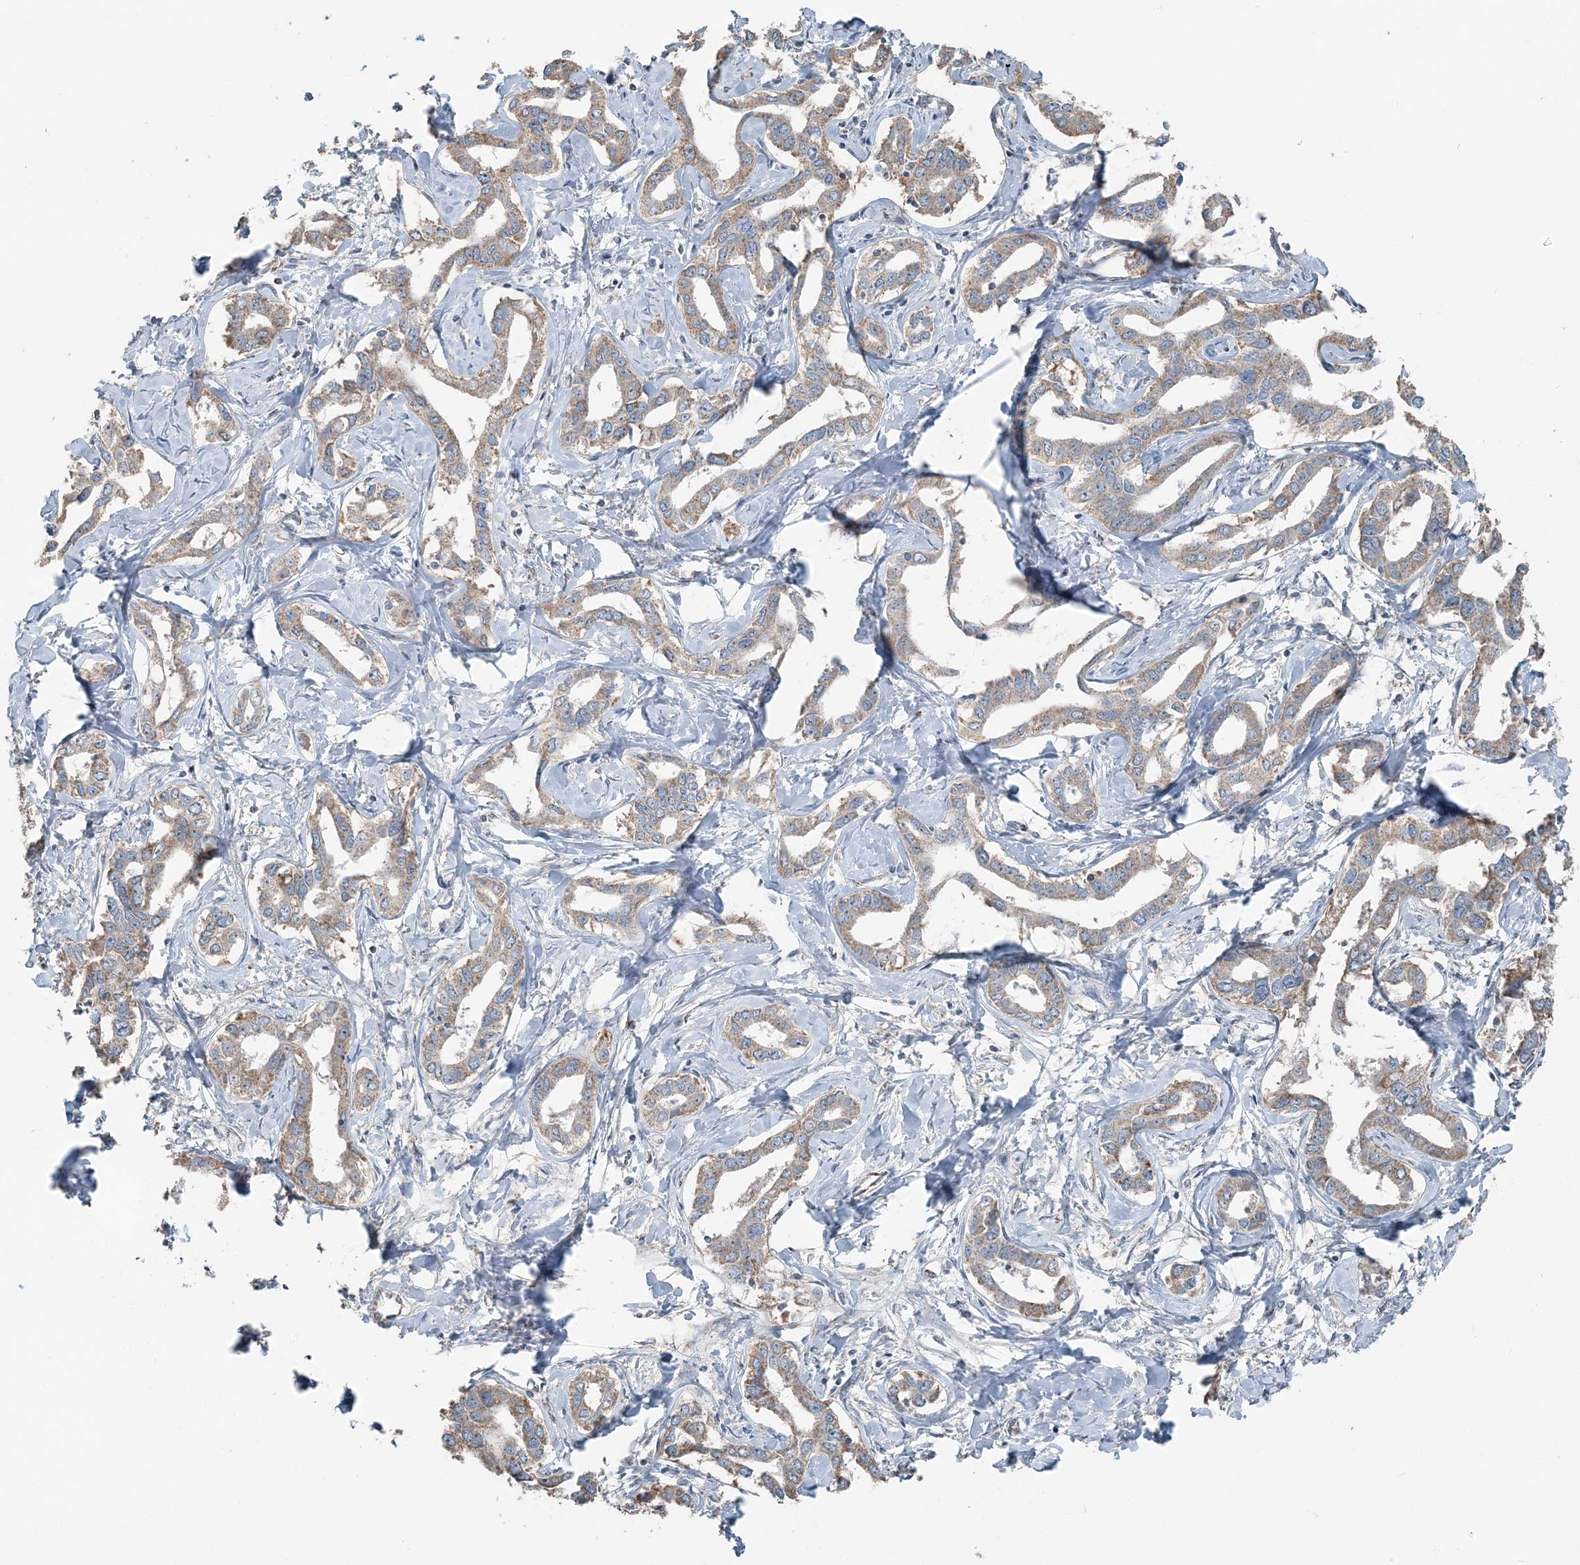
{"staining": {"intensity": "moderate", "quantity": ">75%", "location": "cytoplasmic/membranous"}, "tissue": "liver cancer", "cell_type": "Tumor cells", "image_type": "cancer", "snomed": [{"axis": "morphology", "description": "Cholangiocarcinoma"}, {"axis": "topography", "description": "Liver"}], "caption": "Cholangiocarcinoma (liver) was stained to show a protein in brown. There is medium levels of moderate cytoplasmic/membranous expression in about >75% of tumor cells.", "gene": "SUCLG1", "patient": {"sex": "male", "age": 59}}